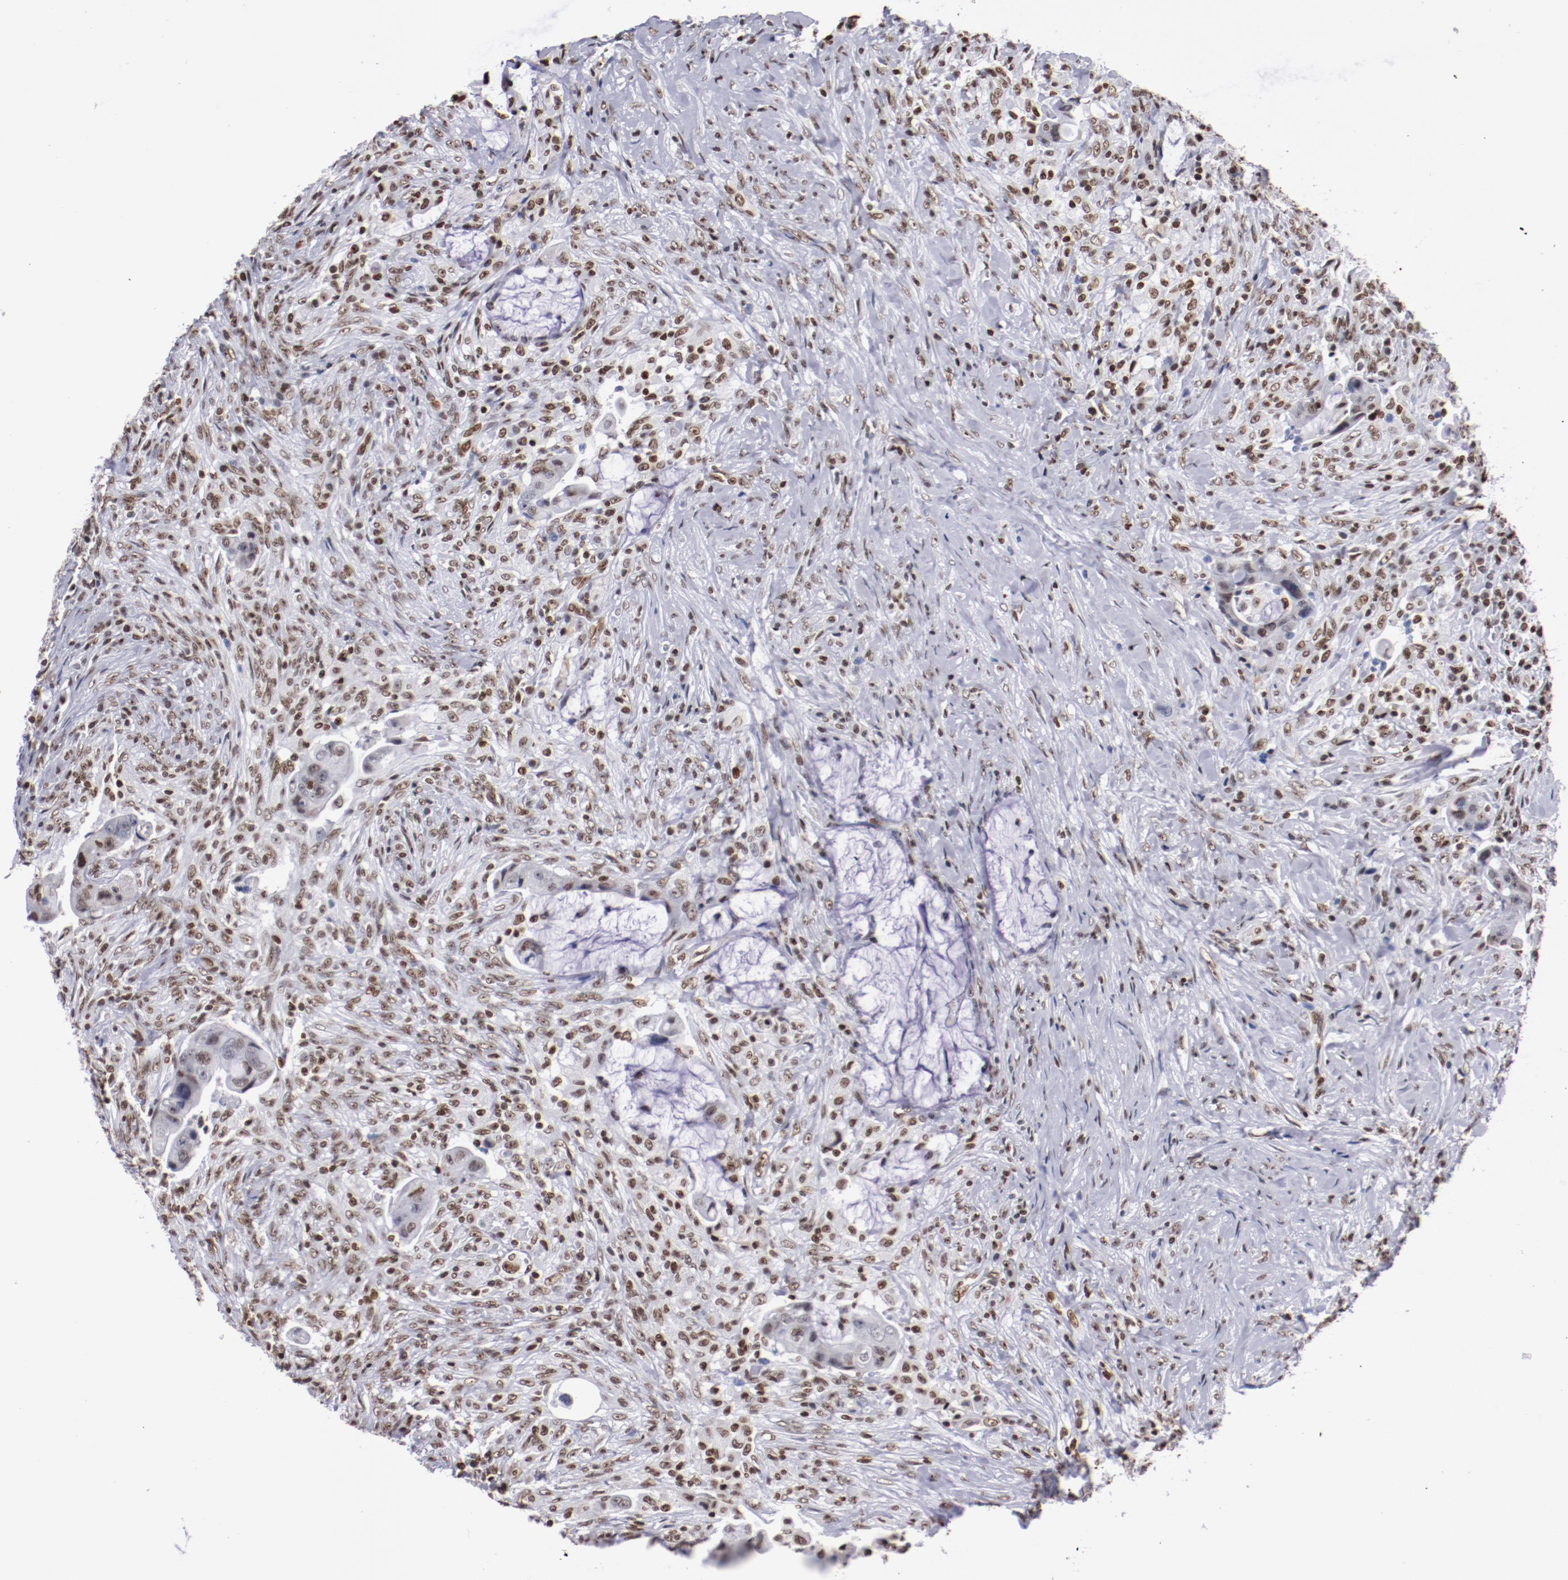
{"staining": {"intensity": "moderate", "quantity": ">75%", "location": "nuclear"}, "tissue": "colorectal cancer", "cell_type": "Tumor cells", "image_type": "cancer", "snomed": [{"axis": "morphology", "description": "Adenocarcinoma, NOS"}, {"axis": "topography", "description": "Rectum"}], "caption": "Colorectal cancer (adenocarcinoma) tissue exhibits moderate nuclear expression in approximately >75% of tumor cells, visualized by immunohistochemistry. The staining was performed using DAB (3,3'-diaminobenzidine) to visualize the protein expression in brown, while the nuclei were stained in blue with hematoxylin (Magnification: 20x).", "gene": "IFI16", "patient": {"sex": "female", "age": 71}}